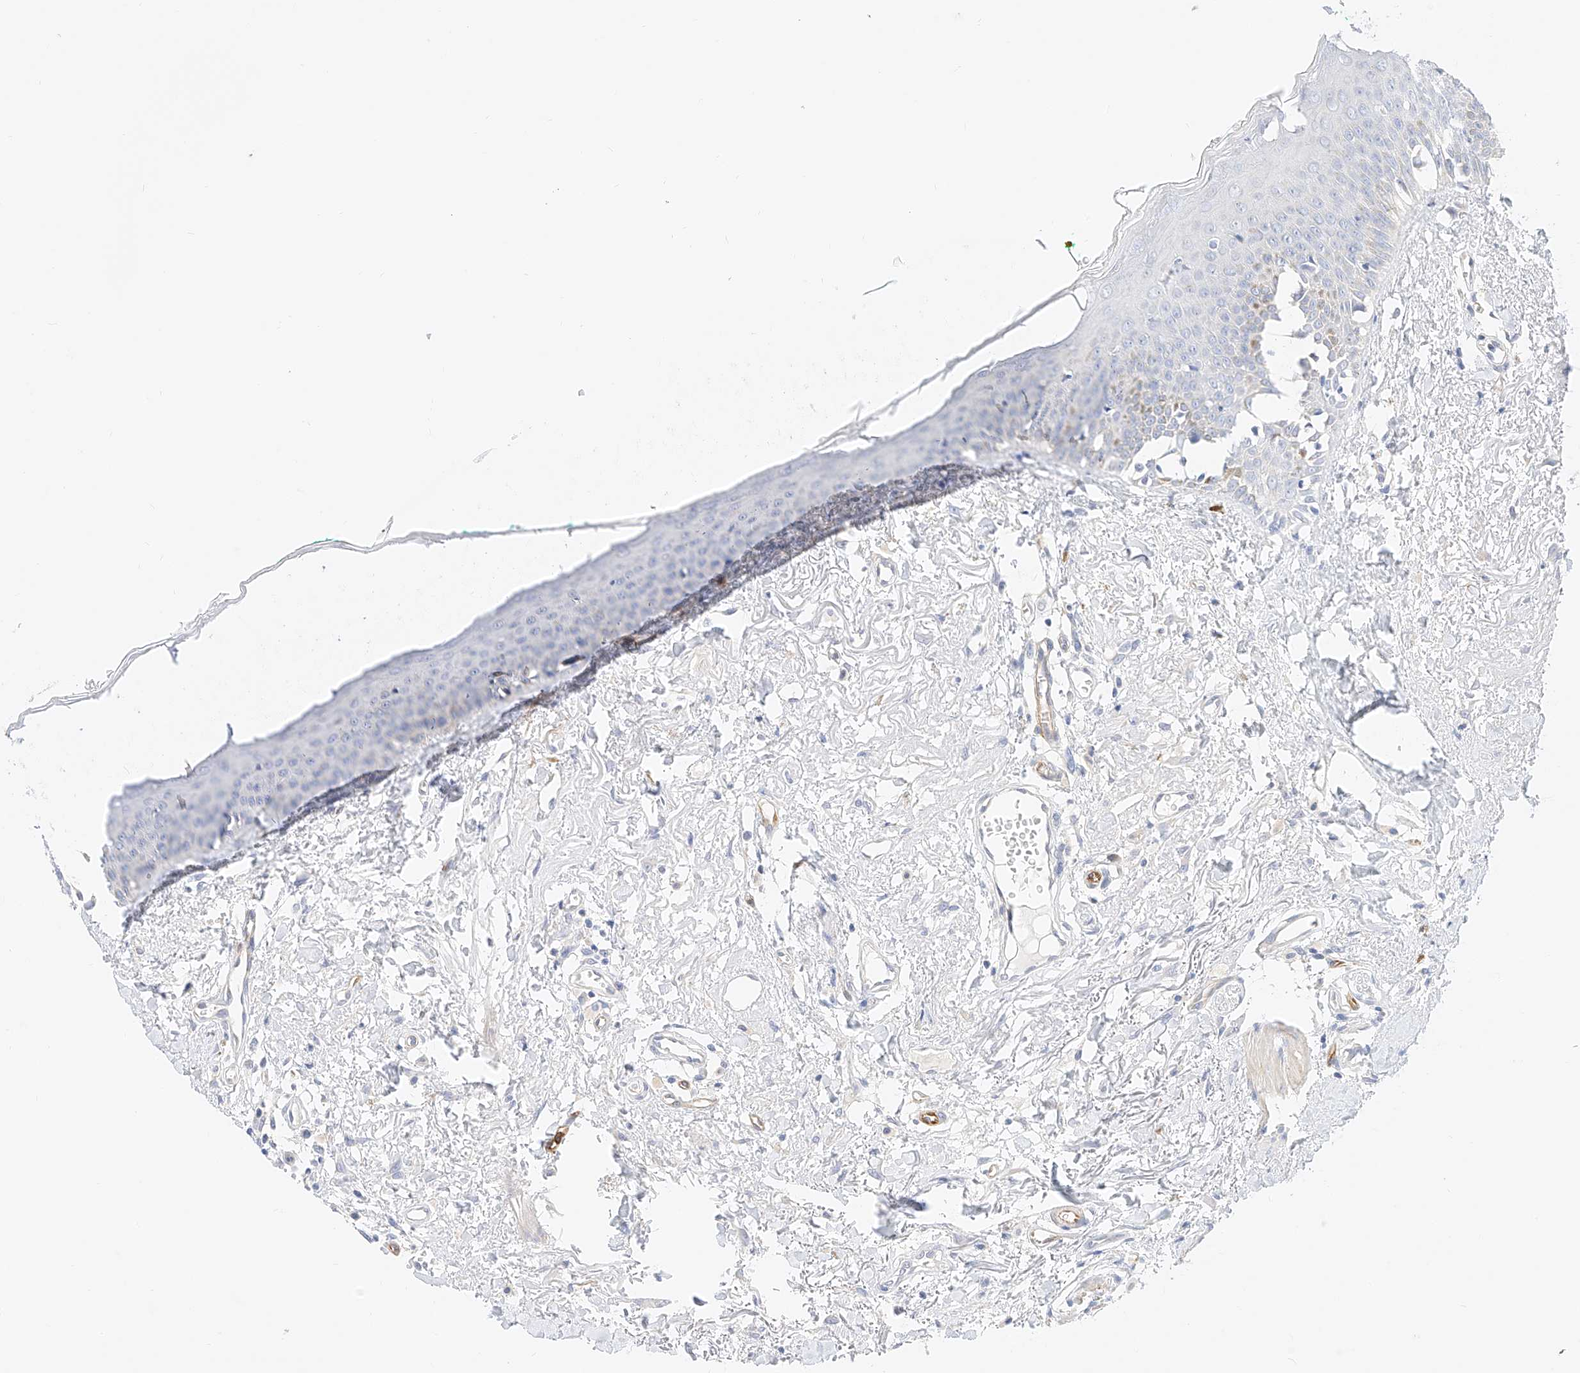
{"staining": {"intensity": "negative", "quantity": "none", "location": "none"}, "tissue": "oral mucosa", "cell_type": "Squamous epithelial cells", "image_type": "normal", "snomed": [{"axis": "morphology", "description": "Normal tissue, NOS"}, {"axis": "topography", "description": "Oral tissue"}], "caption": "Normal oral mucosa was stained to show a protein in brown. There is no significant expression in squamous epithelial cells. The staining was performed using DAB to visualize the protein expression in brown, while the nuclei were stained in blue with hematoxylin (Magnification: 20x).", "gene": "CDCP2", "patient": {"sex": "female", "age": 70}}